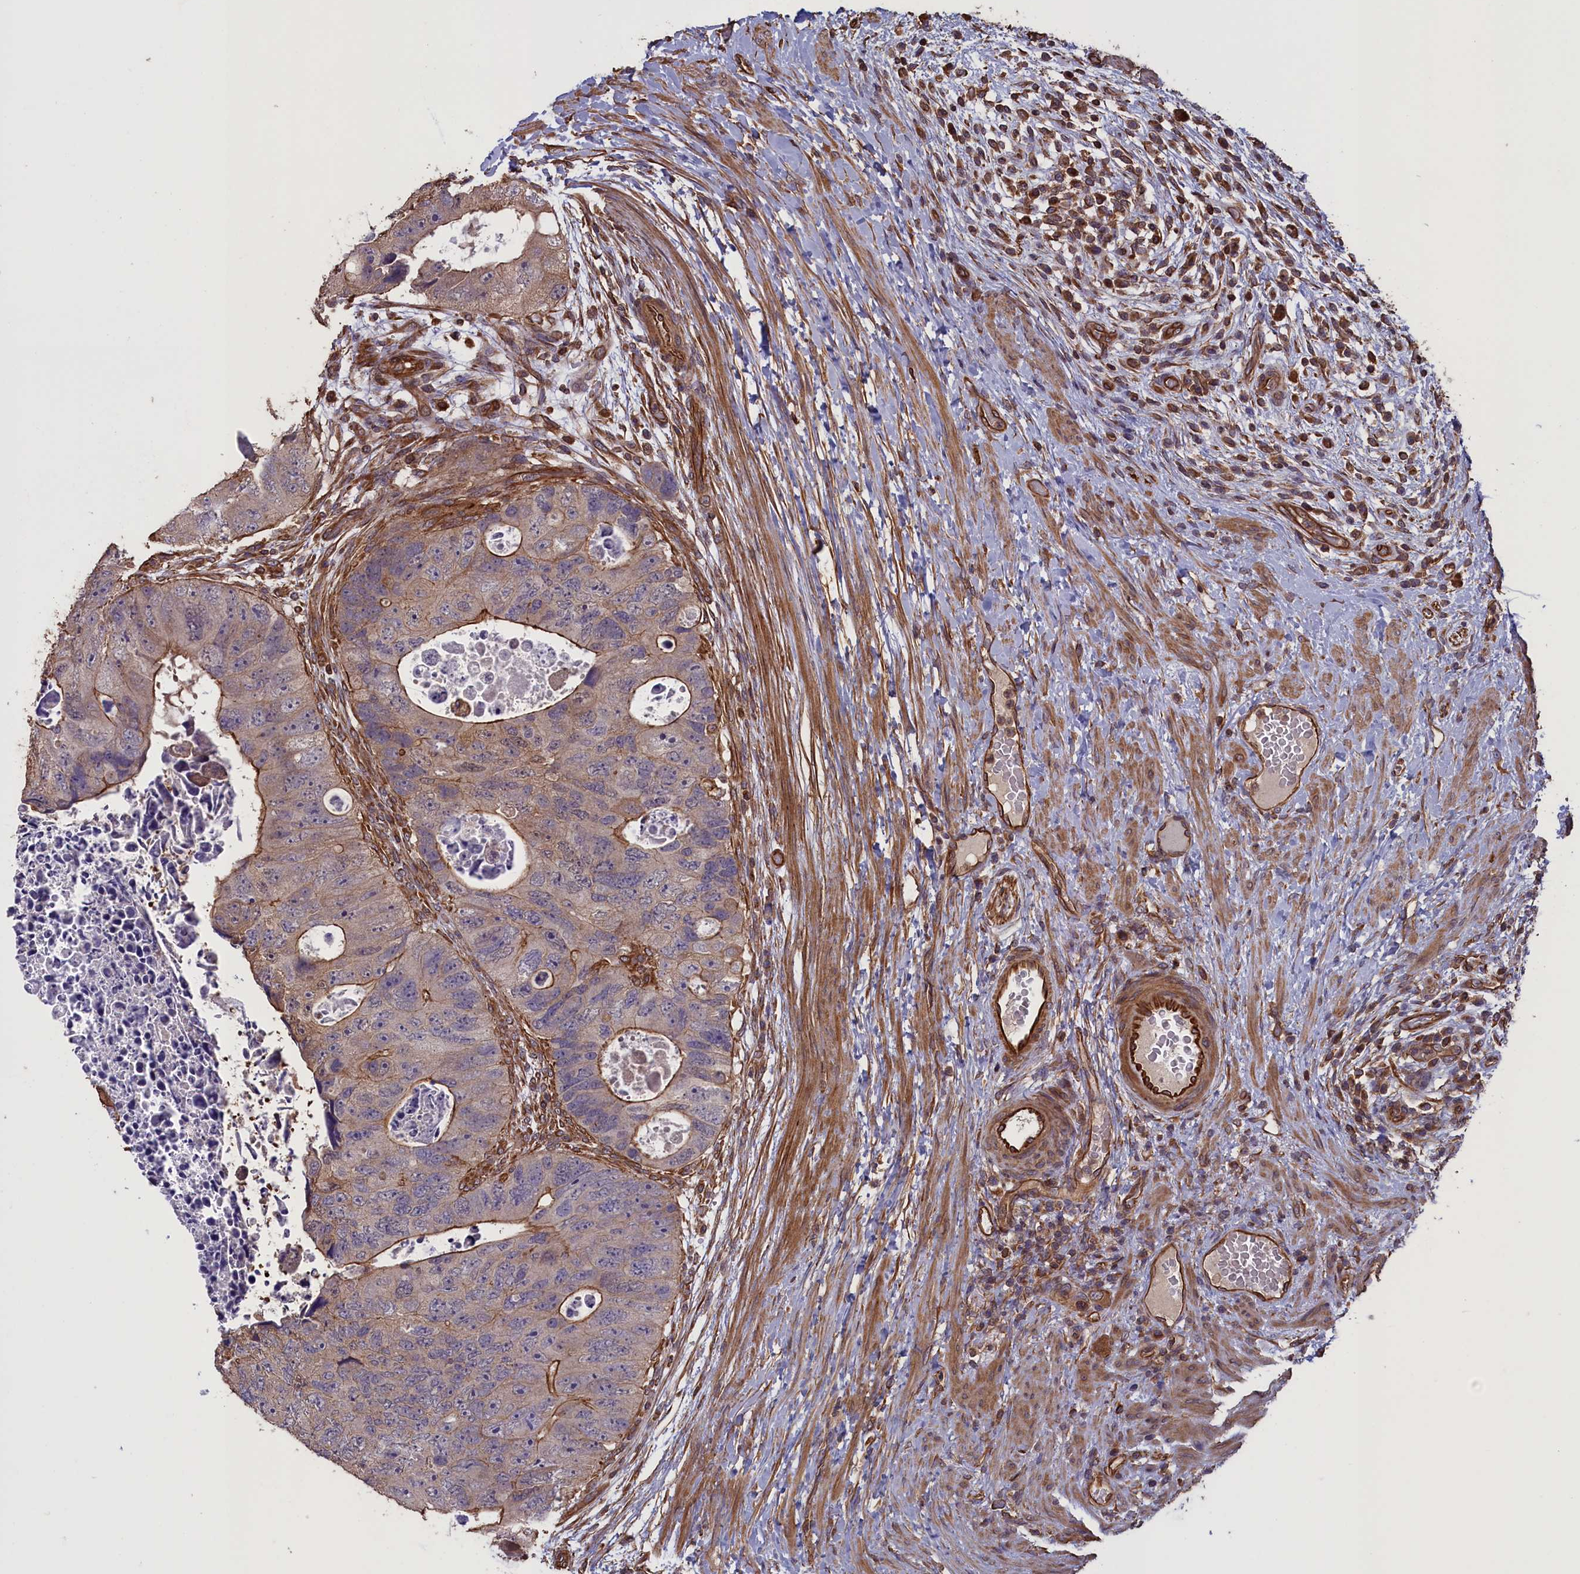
{"staining": {"intensity": "moderate", "quantity": "25%-75%", "location": "cytoplasmic/membranous"}, "tissue": "colorectal cancer", "cell_type": "Tumor cells", "image_type": "cancer", "snomed": [{"axis": "morphology", "description": "Adenocarcinoma, NOS"}, {"axis": "topography", "description": "Rectum"}], "caption": "Protein analysis of colorectal cancer (adenocarcinoma) tissue exhibits moderate cytoplasmic/membranous expression in approximately 25%-75% of tumor cells. Immunohistochemistry (ihc) stains the protein in brown and the nuclei are stained blue.", "gene": "DAPK3", "patient": {"sex": "male", "age": 59}}